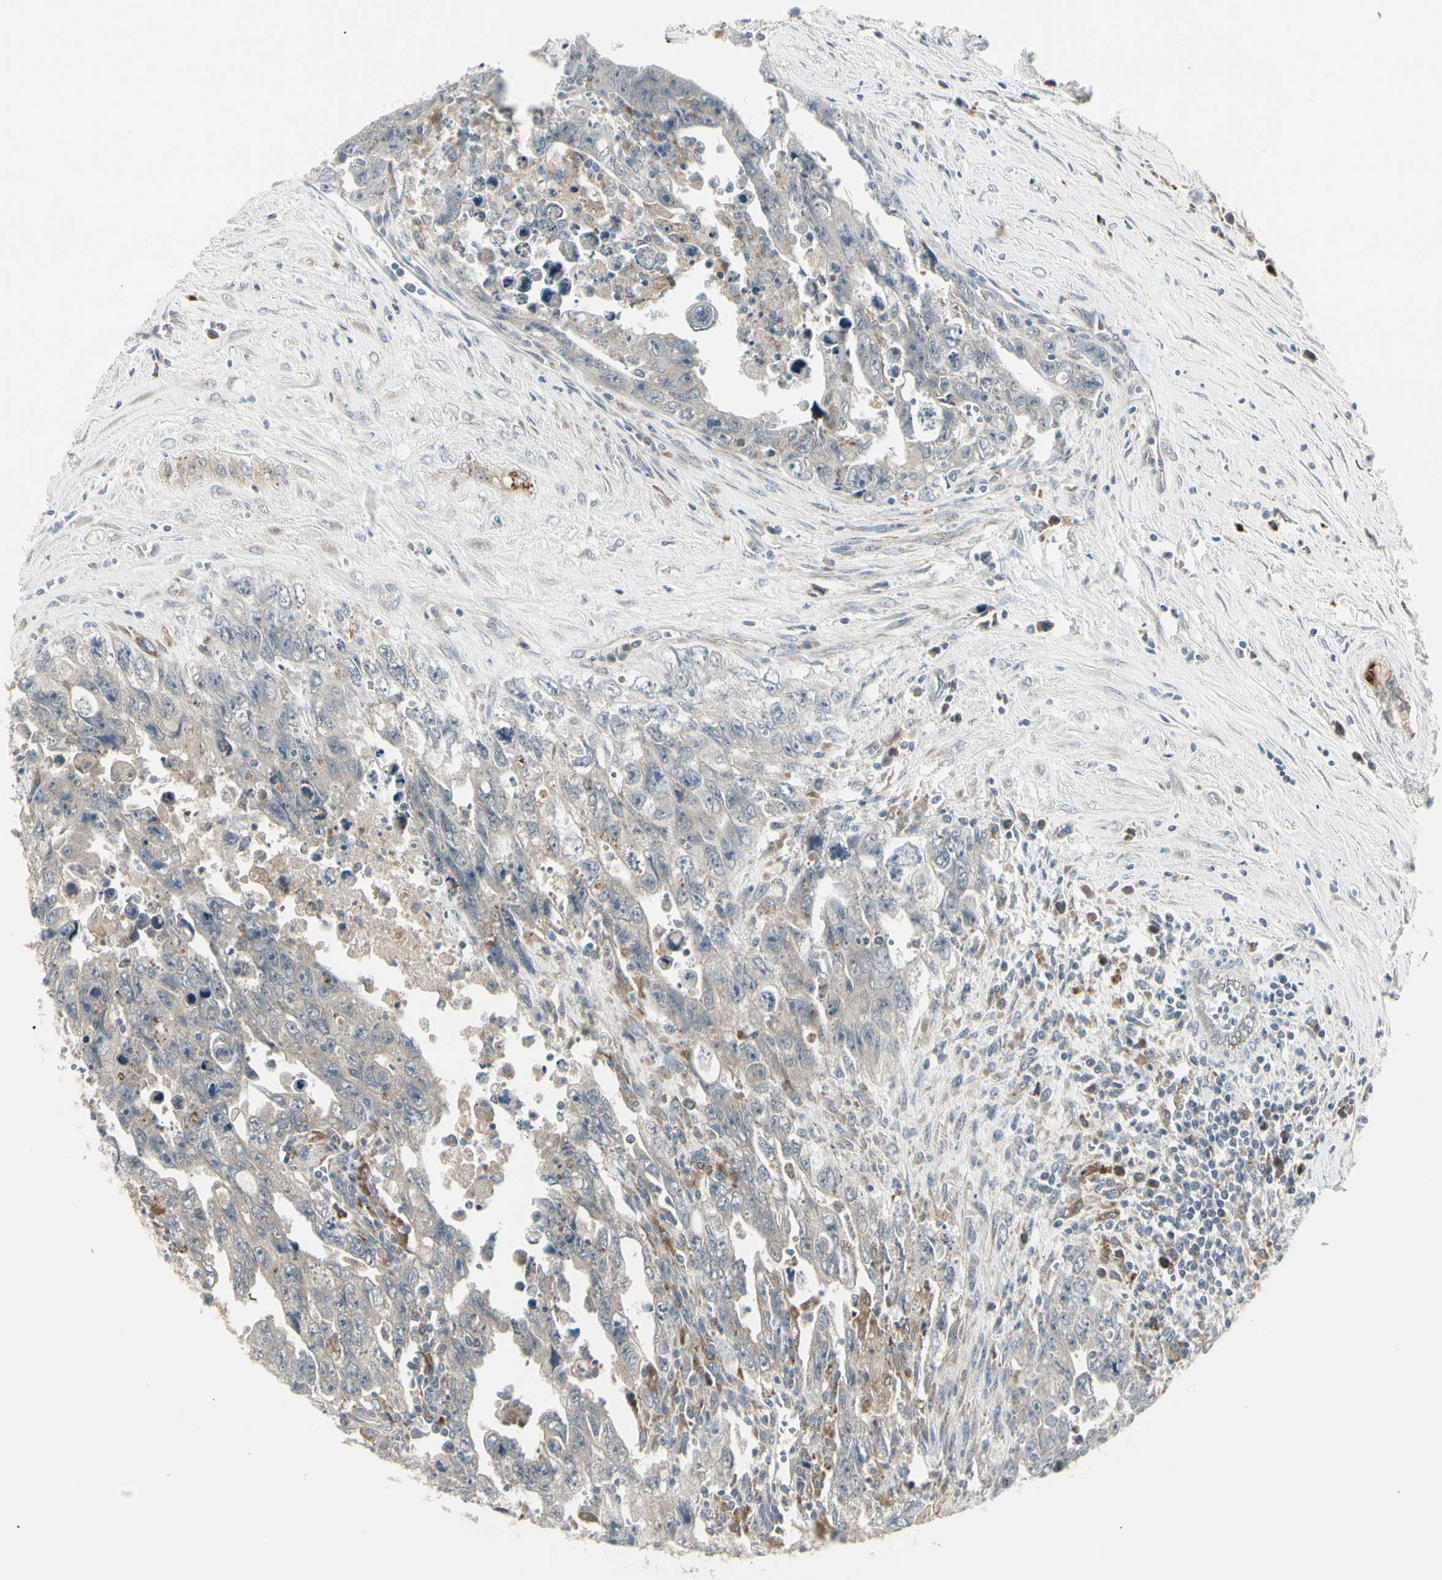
{"staining": {"intensity": "negative", "quantity": "none", "location": "none"}, "tissue": "testis cancer", "cell_type": "Tumor cells", "image_type": "cancer", "snomed": [{"axis": "morphology", "description": "Carcinoma, Embryonal, NOS"}, {"axis": "topography", "description": "Testis"}], "caption": "Immunohistochemistry (IHC) of human testis embryonal carcinoma shows no expression in tumor cells. The staining was performed using DAB to visualize the protein expression in brown, while the nuclei were stained in blue with hematoxylin (Magnification: 20x).", "gene": "GRN", "patient": {"sex": "male", "age": 28}}